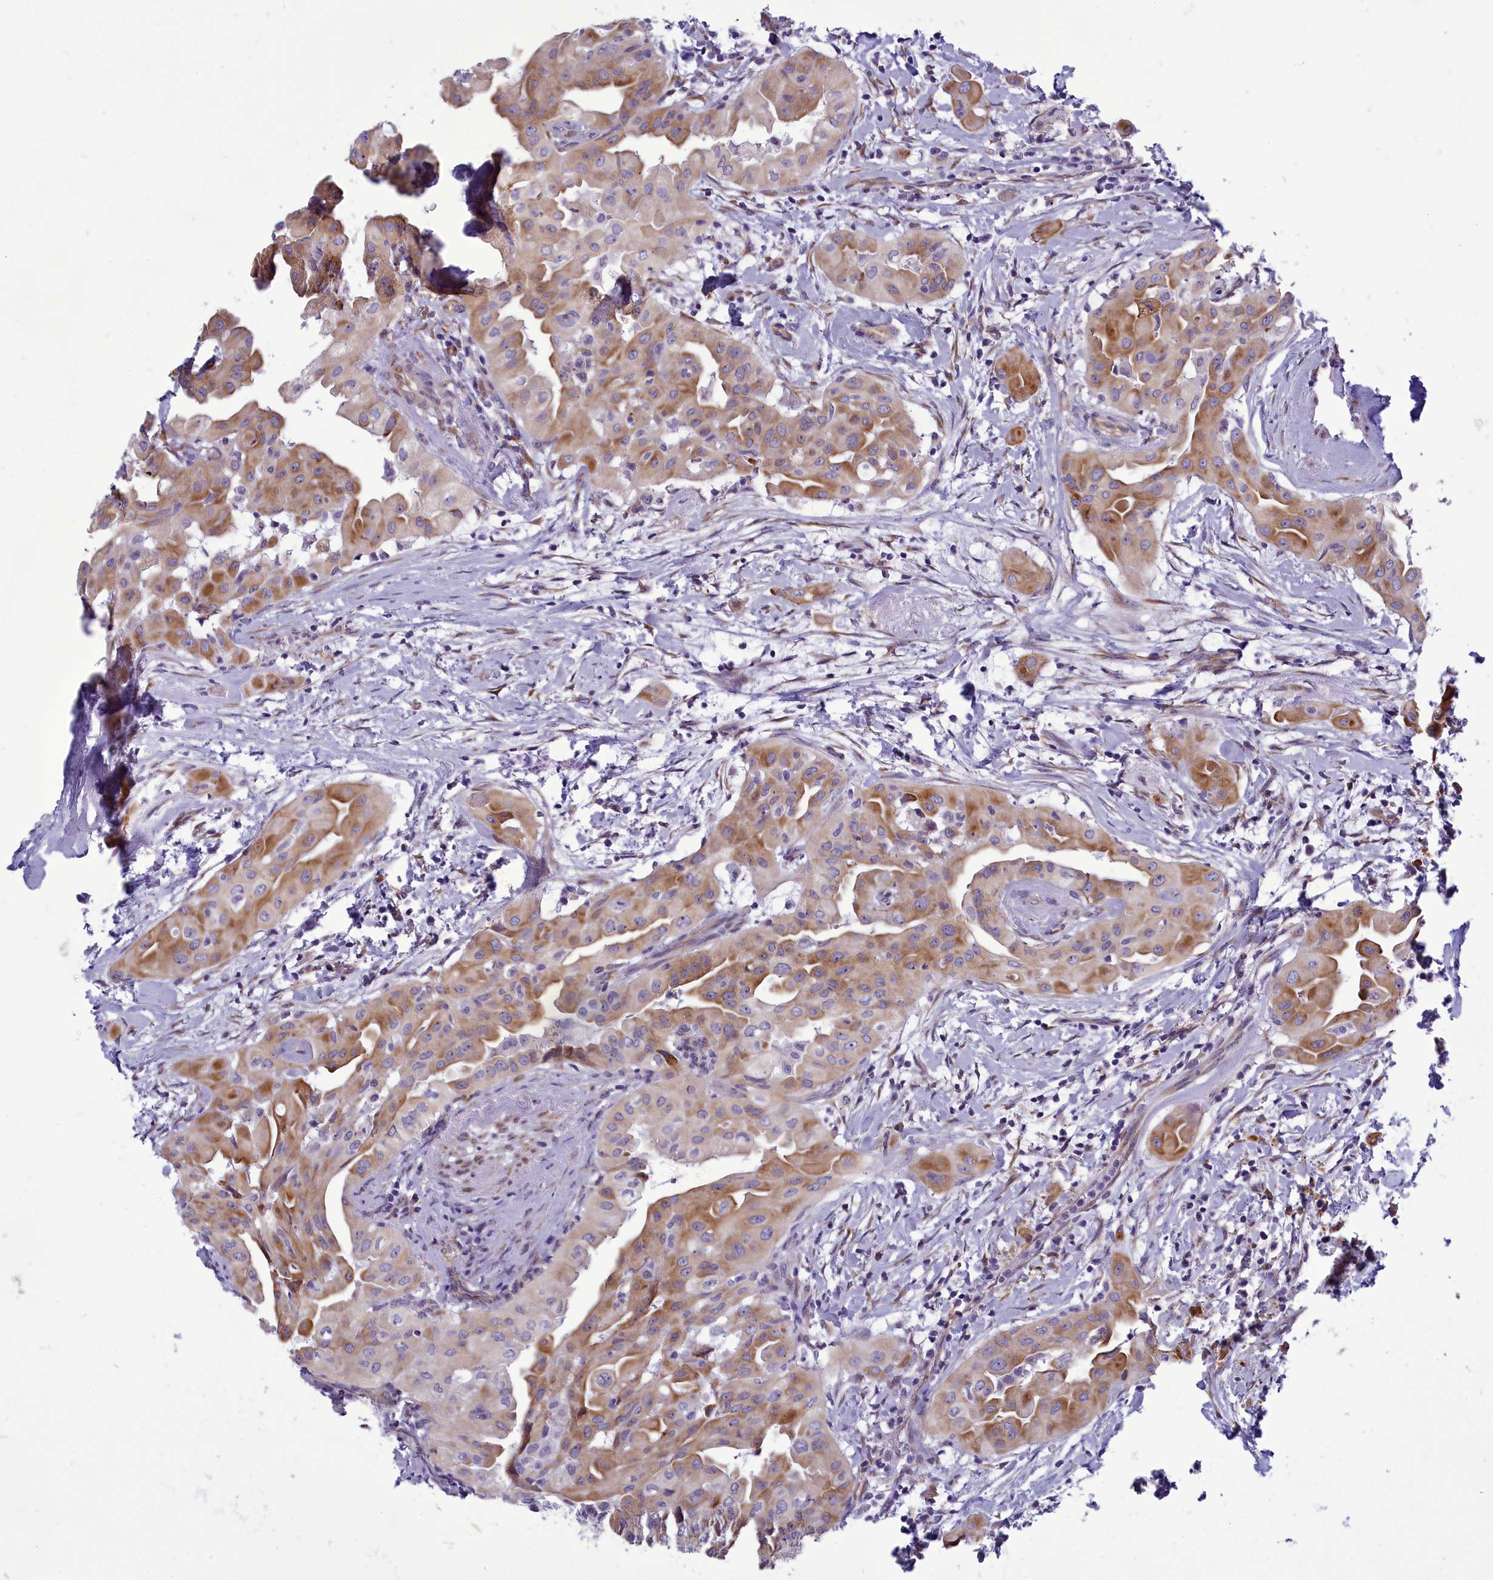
{"staining": {"intensity": "moderate", "quantity": ">75%", "location": "cytoplasmic/membranous"}, "tissue": "thyroid cancer", "cell_type": "Tumor cells", "image_type": "cancer", "snomed": [{"axis": "morphology", "description": "Papillary adenocarcinoma, NOS"}, {"axis": "topography", "description": "Thyroid gland"}], "caption": "The histopathology image exhibits staining of thyroid cancer, revealing moderate cytoplasmic/membranous protein staining (brown color) within tumor cells.", "gene": "CENATAC", "patient": {"sex": "female", "age": 59}}